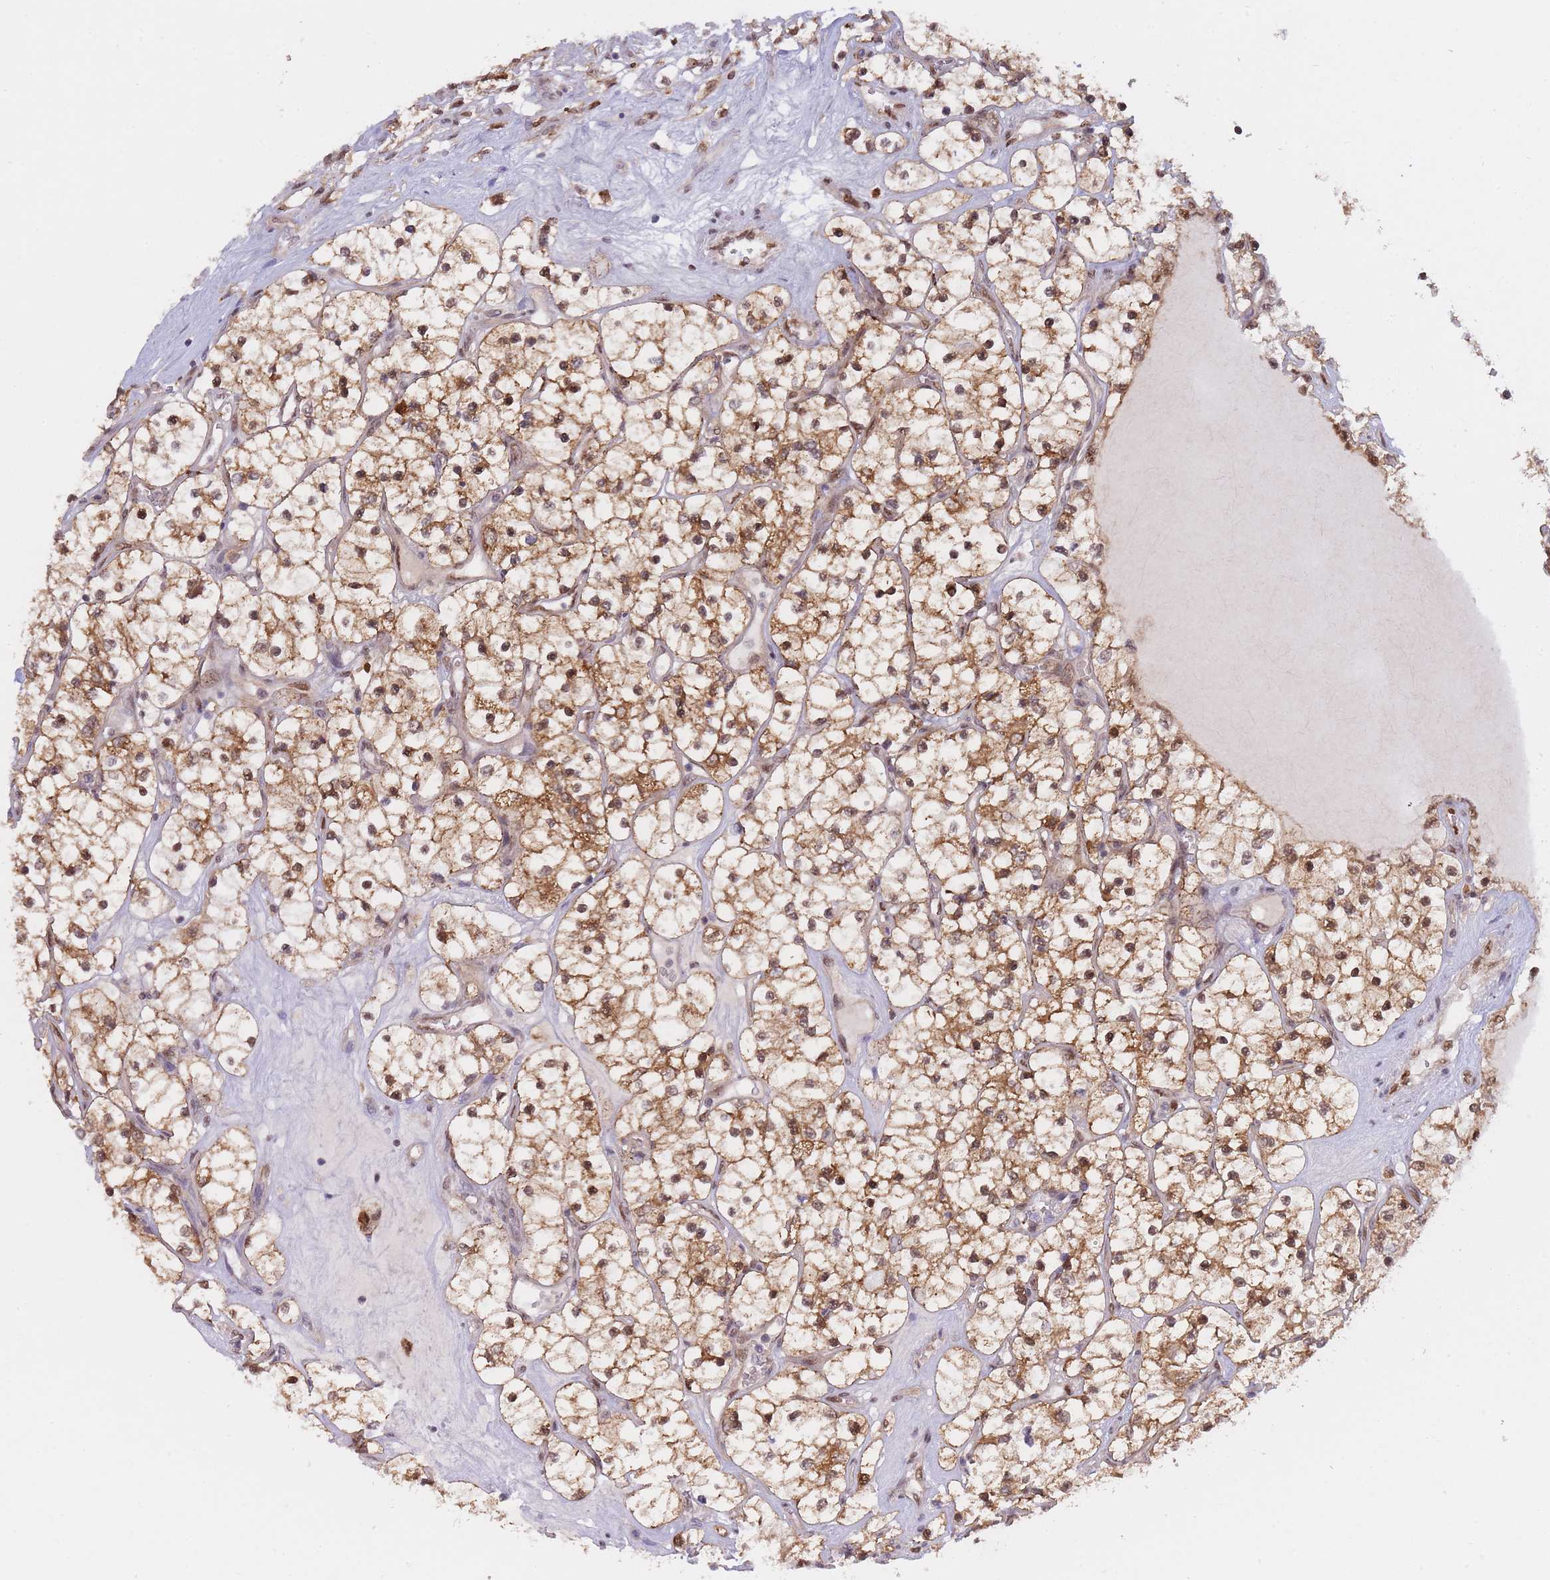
{"staining": {"intensity": "moderate", "quantity": ">75%", "location": "cytoplasmic/membranous,nuclear"}, "tissue": "renal cancer", "cell_type": "Tumor cells", "image_type": "cancer", "snomed": [{"axis": "morphology", "description": "Adenocarcinoma, NOS"}, {"axis": "topography", "description": "Kidney"}], "caption": "High-power microscopy captured an immunohistochemistry (IHC) micrograph of renal cancer, revealing moderate cytoplasmic/membranous and nuclear staining in approximately >75% of tumor cells.", "gene": "NSFL1C", "patient": {"sex": "female", "age": 69}}